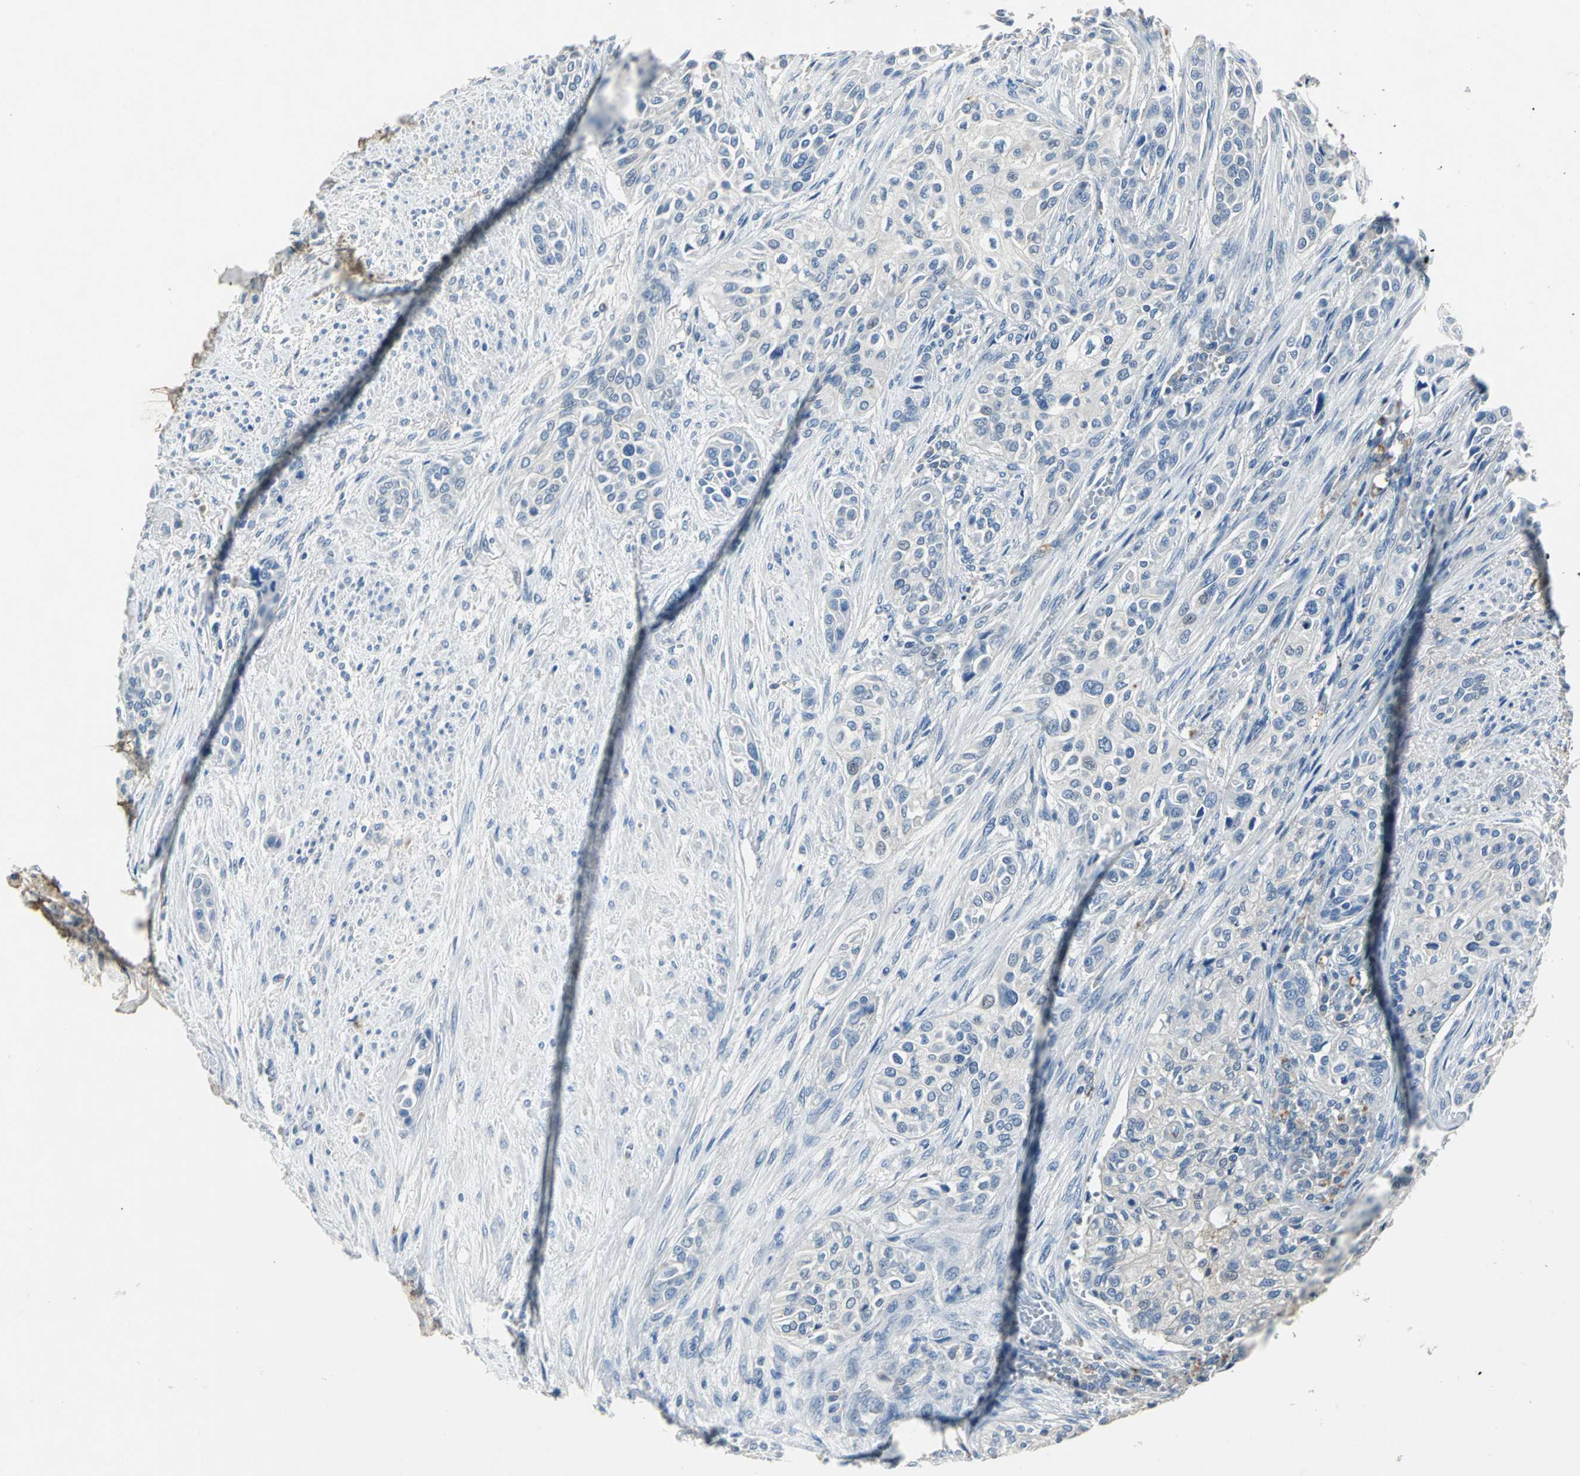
{"staining": {"intensity": "negative", "quantity": "none", "location": "none"}, "tissue": "urothelial cancer", "cell_type": "Tumor cells", "image_type": "cancer", "snomed": [{"axis": "morphology", "description": "Urothelial carcinoma, High grade"}, {"axis": "topography", "description": "Urinary bladder"}], "caption": "A micrograph of high-grade urothelial carcinoma stained for a protein shows no brown staining in tumor cells.", "gene": "EFNB3", "patient": {"sex": "male", "age": 74}}